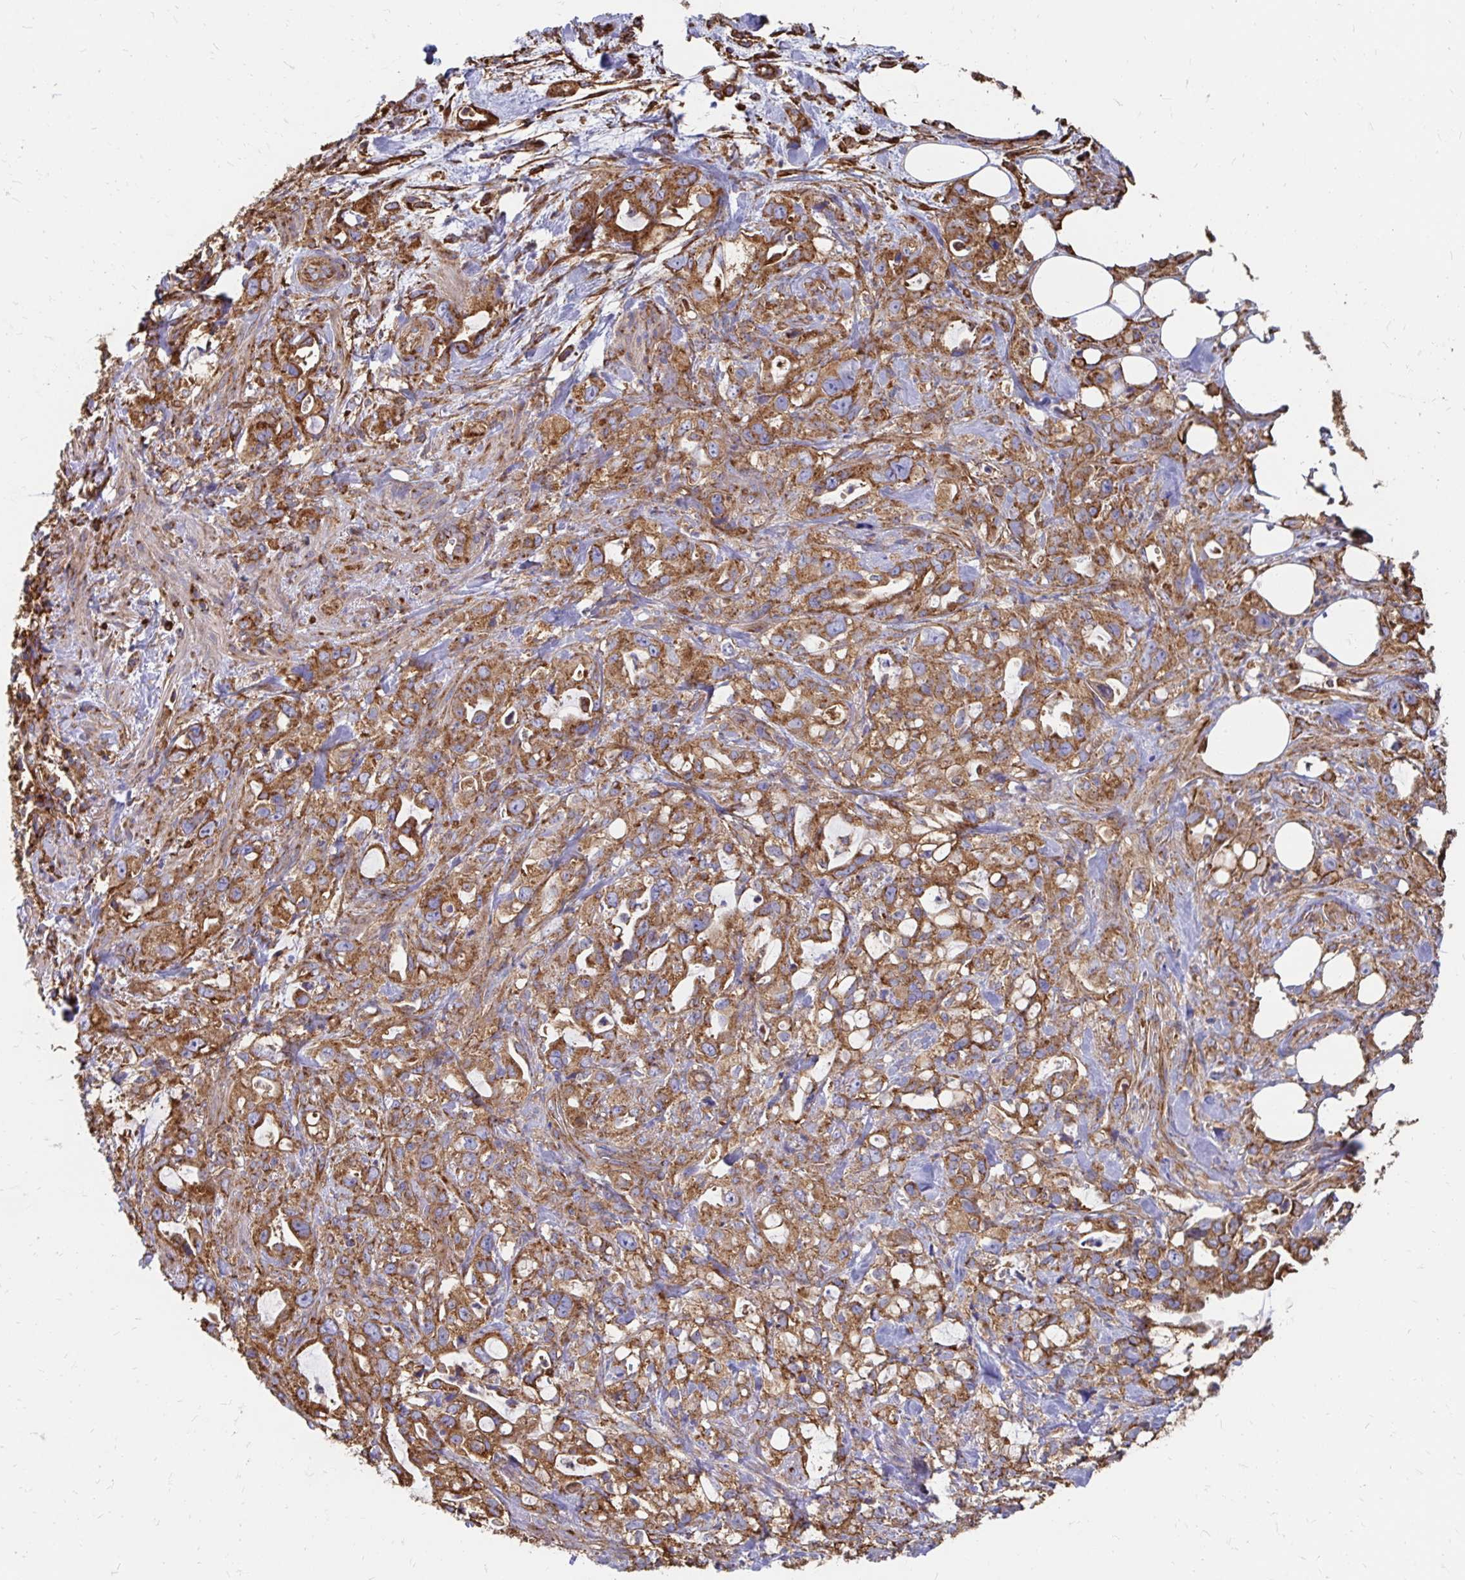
{"staining": {"intensity": "strong", "quantity": ">75%", "location": "cytoplasmic/membranous"}, "tissue": "pancreatic cancer", "cell_type": "Tumor cells", "image_type": "cancer", "snomed": [{"axis": "morphology", "description": "Adenocarcinoma, NOS"}, {"axis": "topography", "description": "Pancreas"}], "caption": "Brown immunohistochemical staining in adenocarcinoma (pancreatic) demonstrates strong cytoplasmic/membranous staining in about >75% of tumor cells. Immunohistochemistry stains the protein in brown and the nuclei are stained blue.", "gene": "CLTC", "patient": {"sex": "female", "age": 61}}